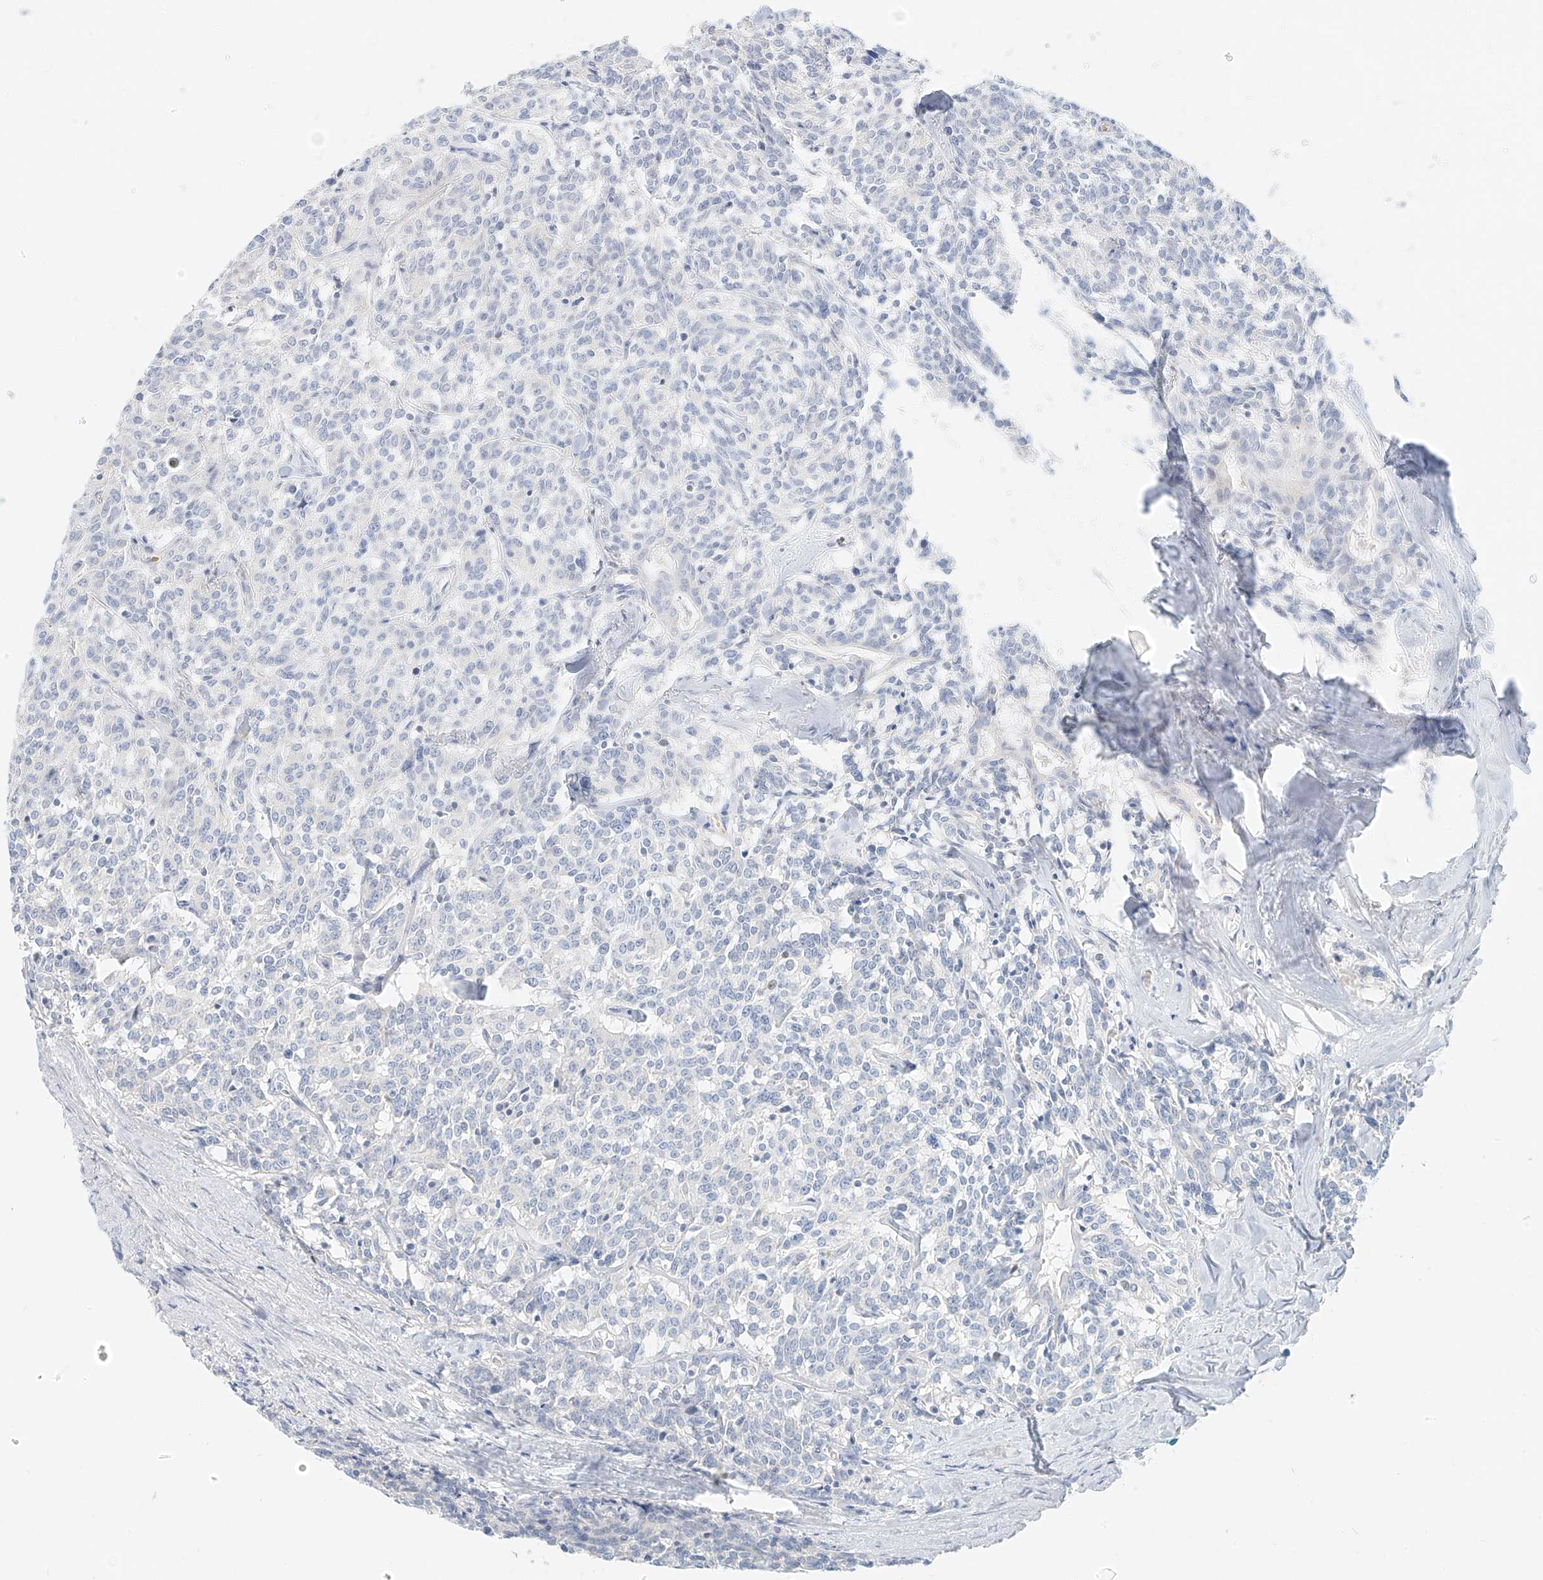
{"staining": {"intensity": "negative", "quantity": "none", "location": "none"}, "tissue": "carcinoid", "cell_type": "Tumor cells", "image_type": "cancer", "snomed": [{"axis": "morphology", "description": "Carcinoid, malignant, NOS"}, {"axis": "topography", "description": "Lung"}], "caption": "Tumor cells are negative for brown protein staining in carcinoid.", "gene": "PGC", "patient": {"sex": "female", "age": 46}}